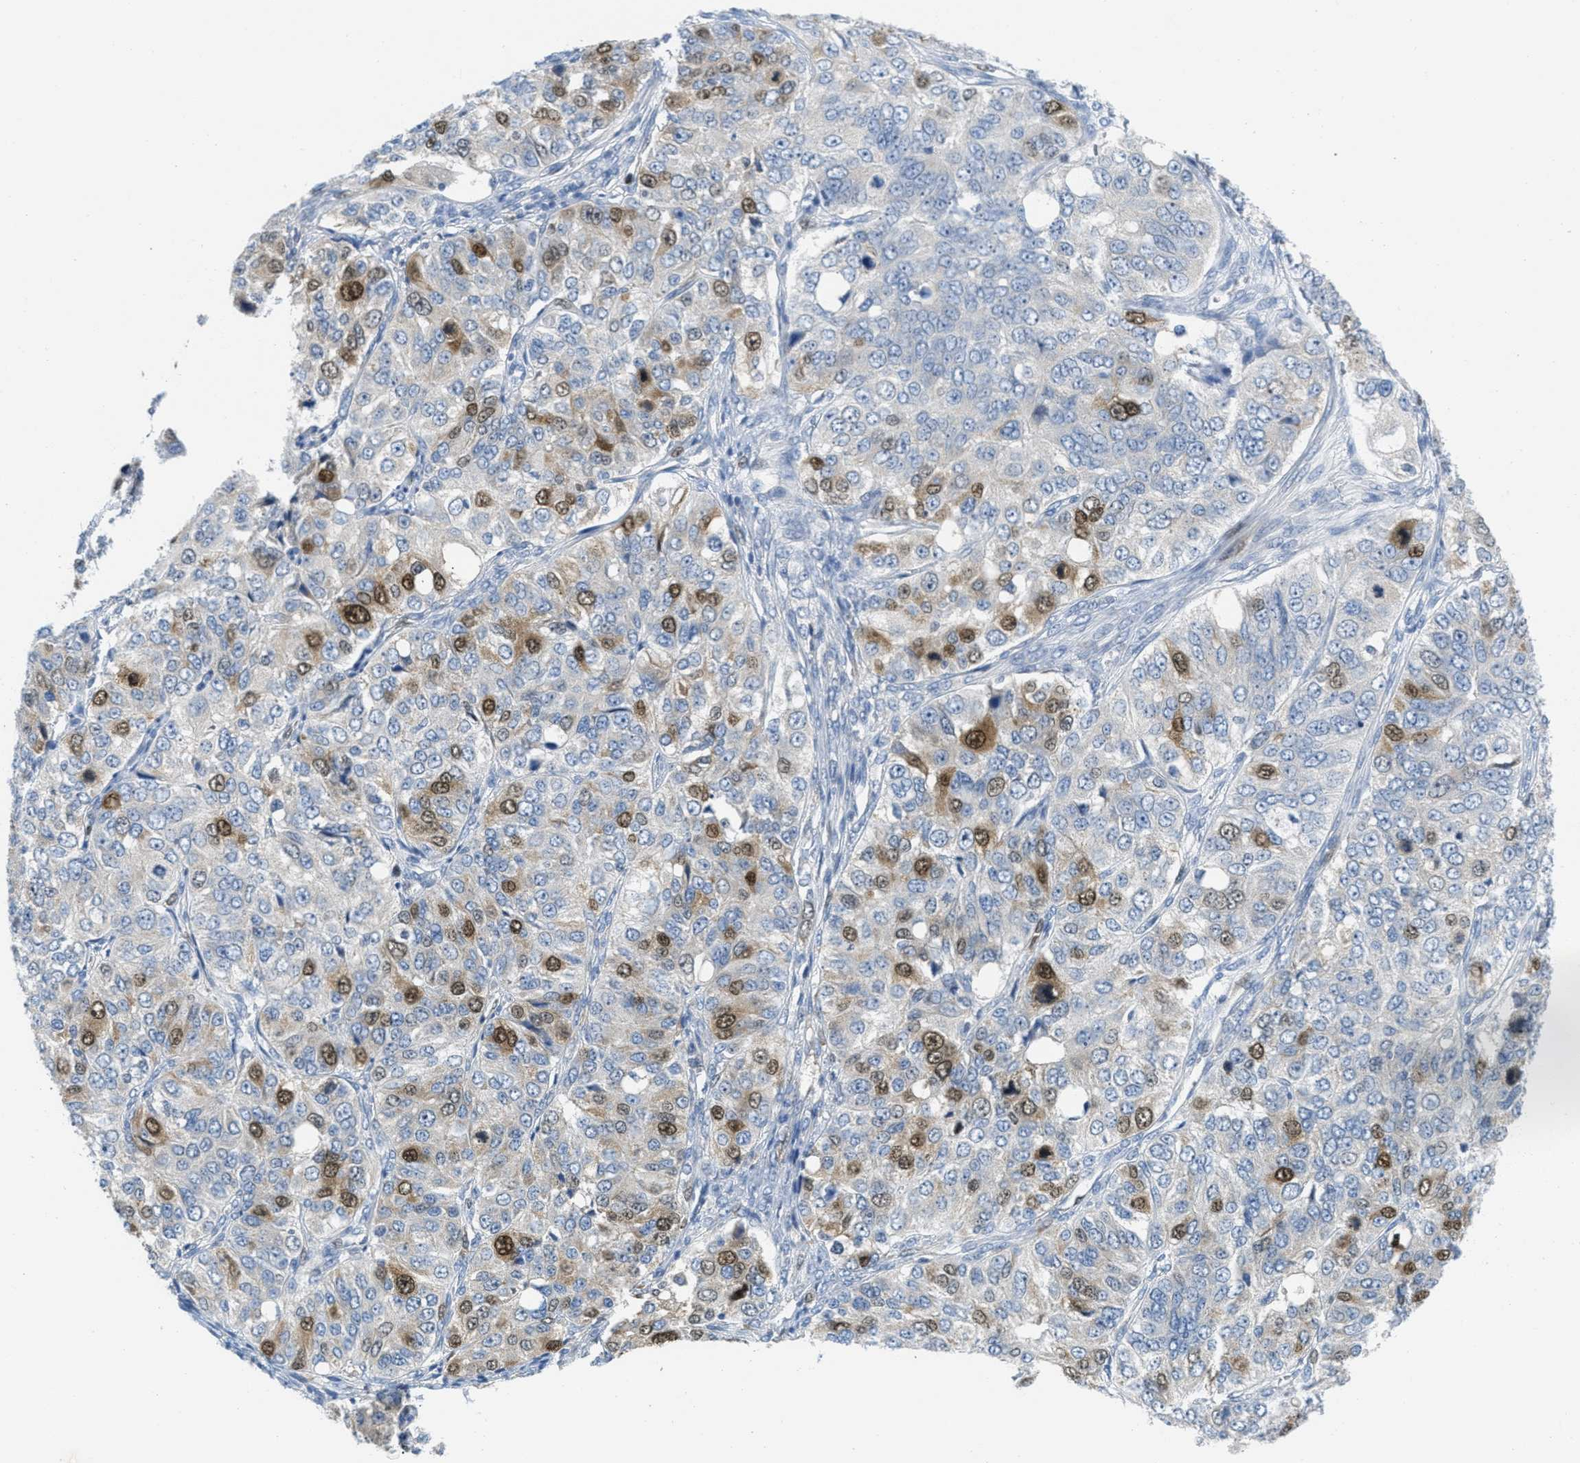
{"staining": {"intensity": "moderate", "quantity": "25%-75%", "location": "cytoplasmic/membranous,nuclear"}, "tissue": "ovarian cancer", "cell_type": "Tumor cells", "image_type": "cancer", "snomed": [{"axis": "morphology", "description": "Carcinoma, endometroid"}, {"axis": "topography", "description": "Ovary"}], "caption": "An image showing moderate cytoplasmic/membranous and nuclear expression in approximately 25%-75% of tumor cells in ovarian cancer, as visualized by brown immunohistochemical staining.", "gene": "ORC6", "patient": {"sex": "female", "age": 51}}